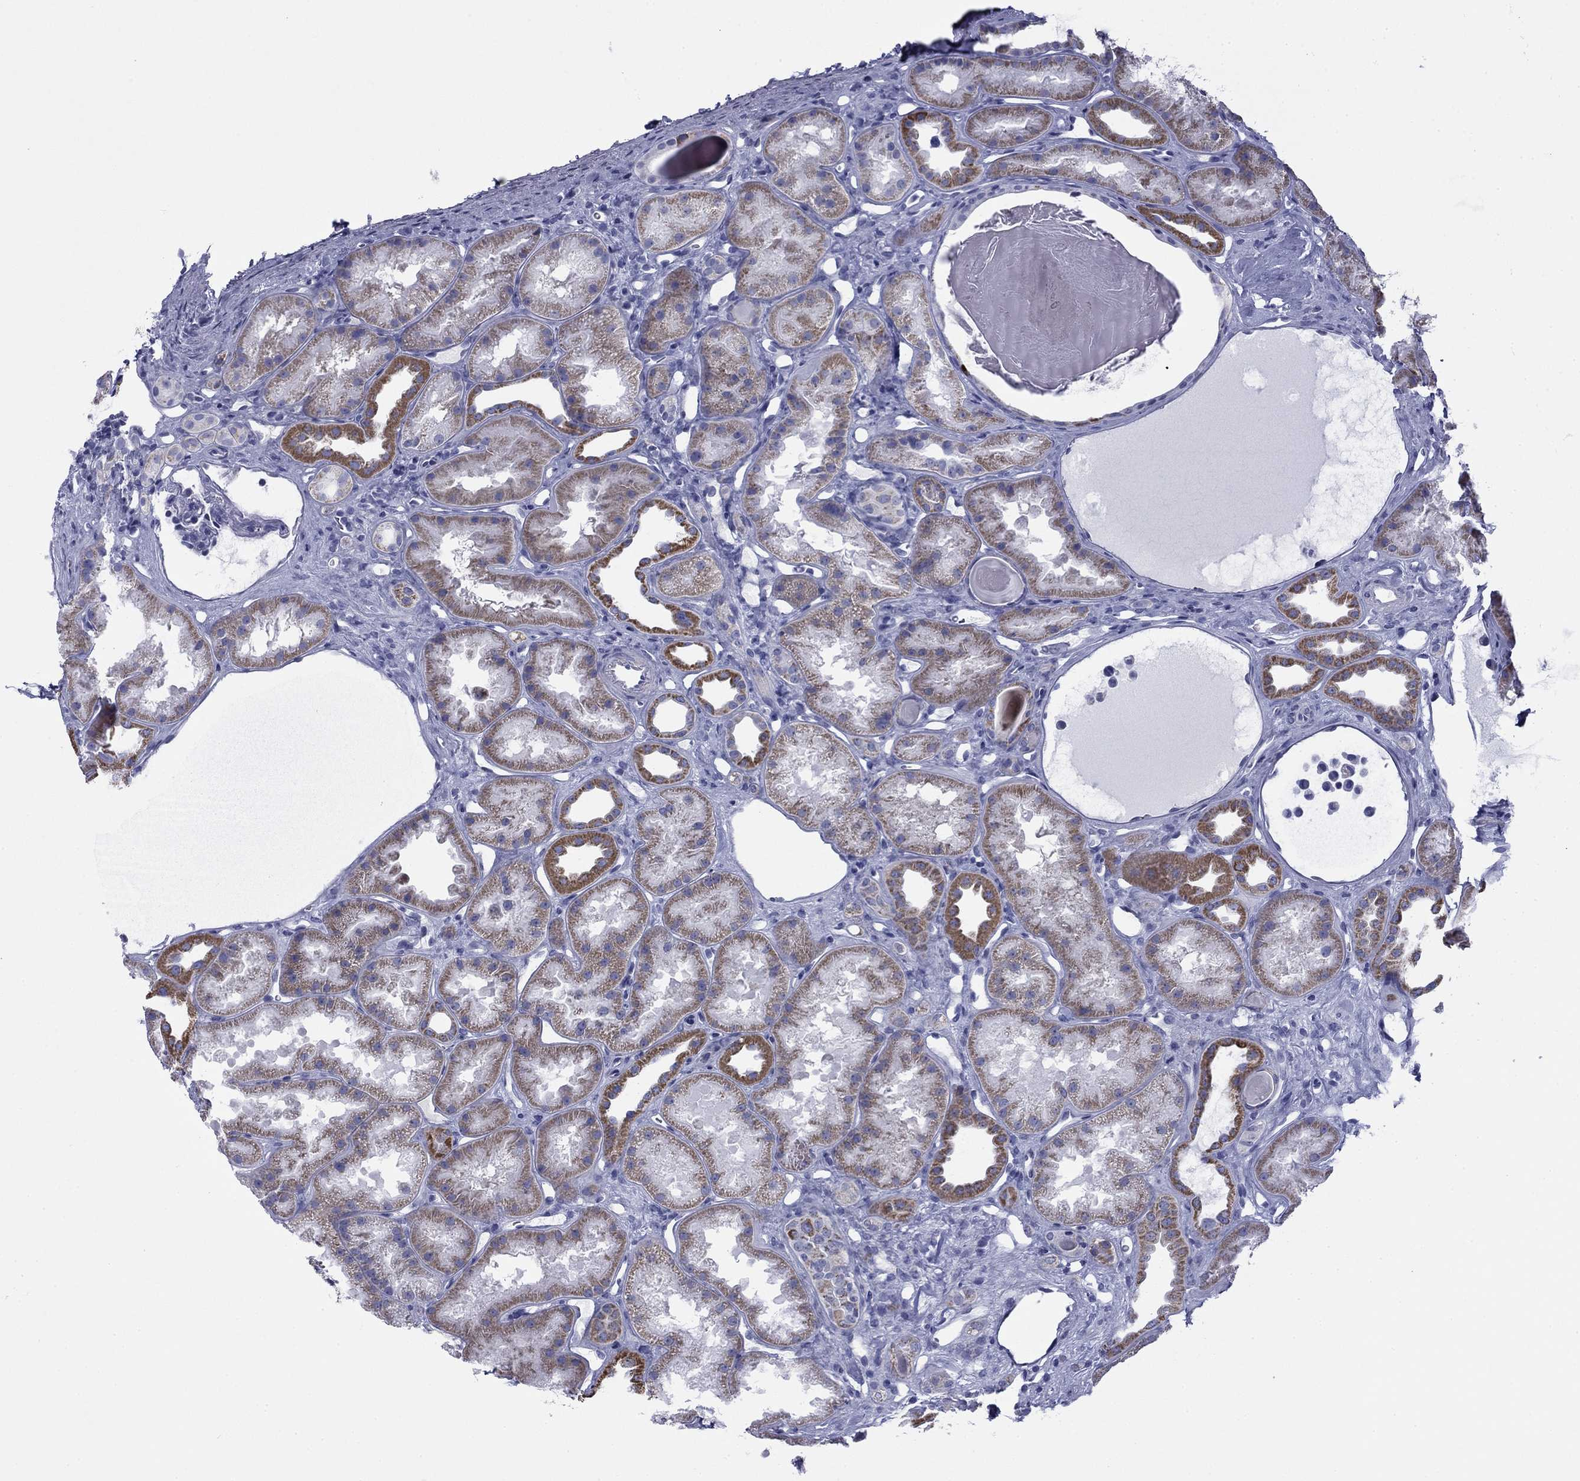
{"staining": {"intensity": "negative", "quantity": "none", "location": "none"}, "tissue": "kidney", "cell_type": "Cells in glomeruli", "image_type": "normal", "snomed": [{"axis": "morphology", "description": "Normal tissue, NOS"}, {"axis": "topography", "description": "Kidney"}], "caption": "The micrograph demonstrates no staining of cells in glomeruli in benign kidney.", "gene": "ZP2", "patient": {"sex": "male", "age": 61}}